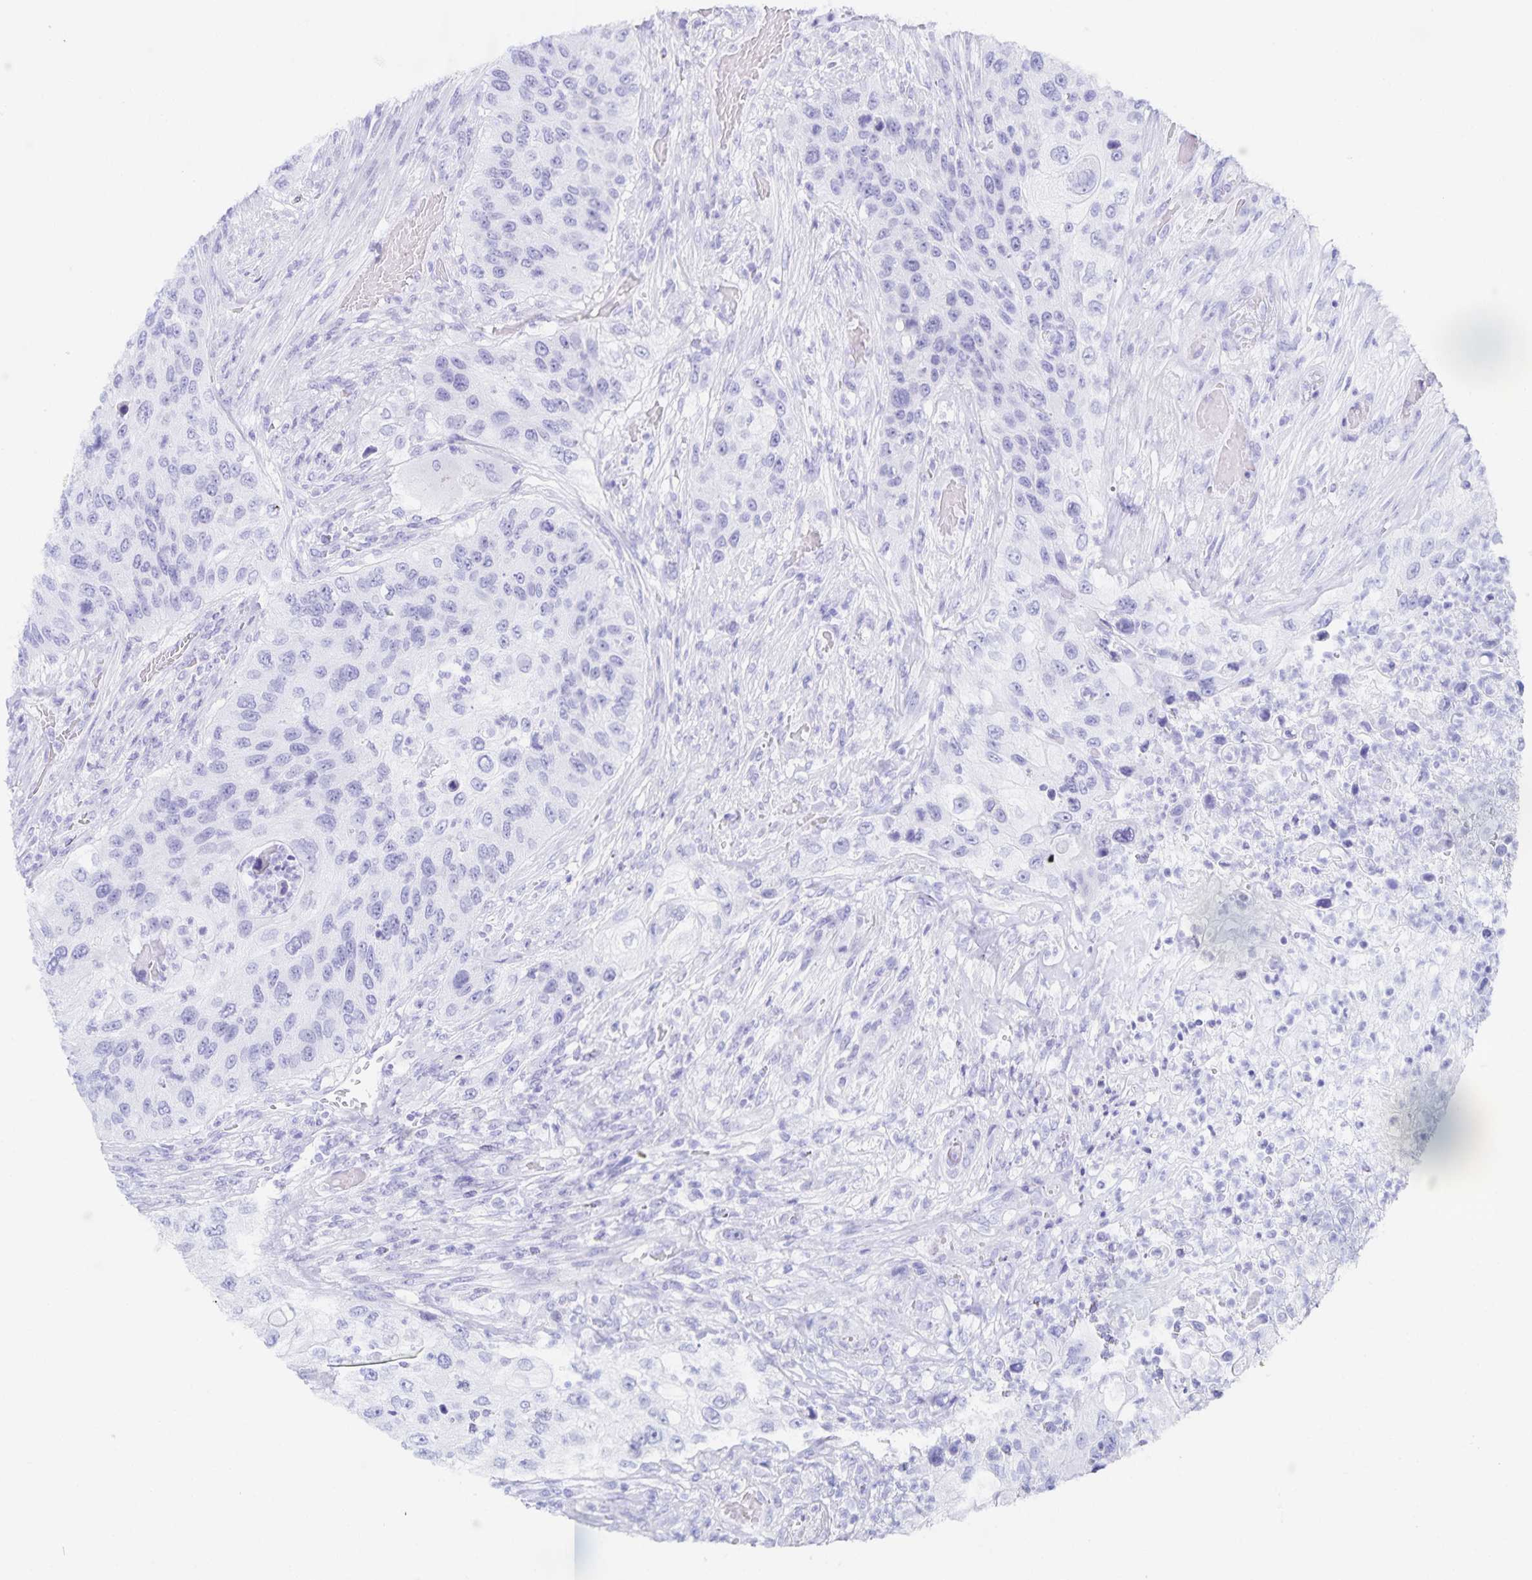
{"staining": {"intensity": "negative", "quantity": "none", "location": "none"}, "tissue": "urothelial cancer", "cell_type": "Tumor cells", "image_type": "cancer", "snomed": [{"axis": "morphology", "description": "Urothelial carcinoma, High grade"}, {"axis": "topography", "description": "Urinary bladder"}], "caption": "This is an IHC histopathology image of human high-grade urothelial carcinoma. There is no staining in tumor cells.", "gene": "SNTN", "patient": {"sex": "female", "age": 60}}